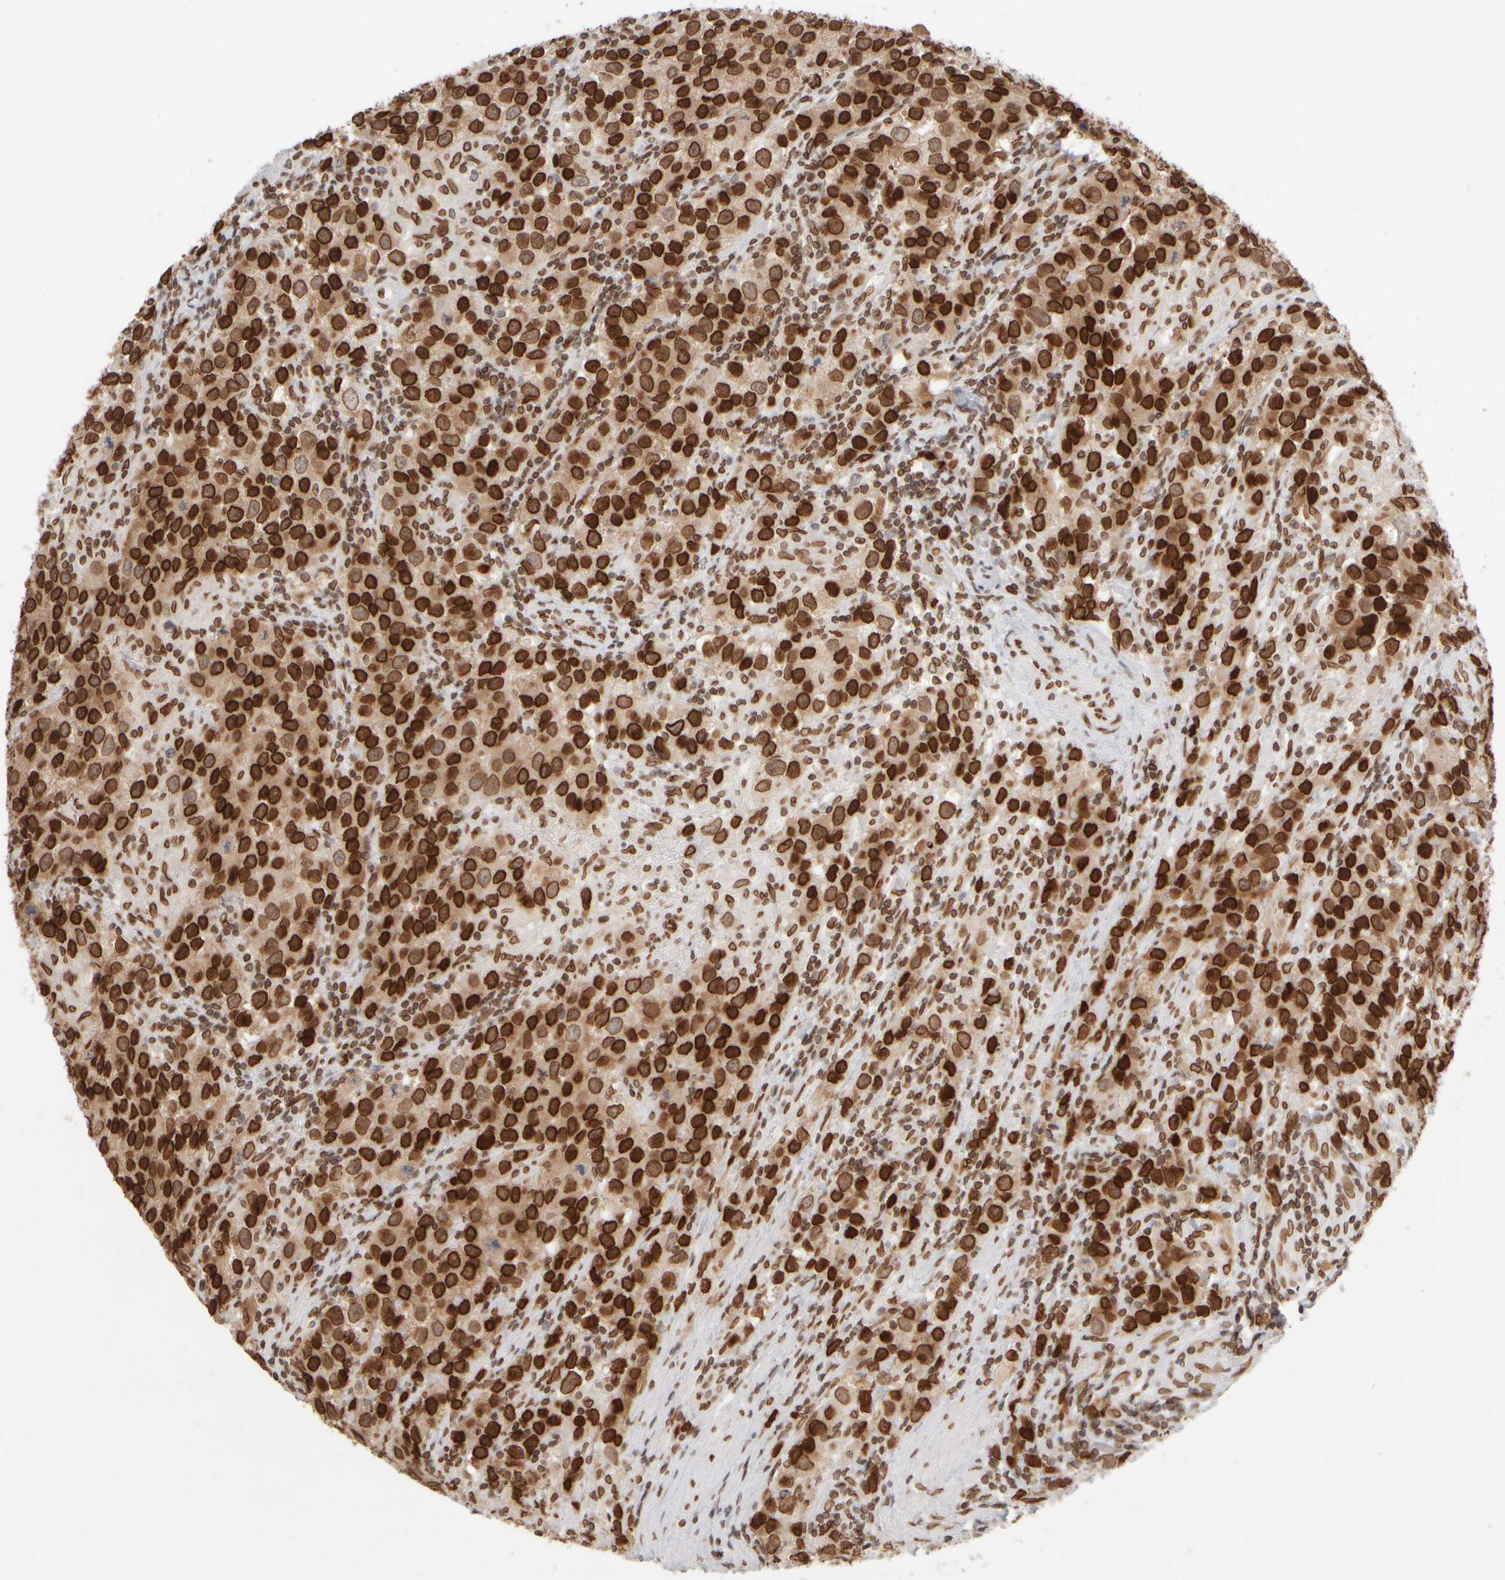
{"staining": {"intensity": "strong", "quantity": ">75%", "location": "cytoplasmic/membranous,nuclear"}, "tissue": "testis cancer", "cell_type": "Tumor cells", "image_type": "cancer", "snomed": [{"axis": "morphology", "description": "Seminoma, NOS"}, {"axis": "morphology", "description": "Carcinoma, Embryonal, NOS"}, {"axis": "topography", "description": "Testis"}], "caption": "Human testis cancer (seminoma) stained with a brown dye demonstrates strong cytoplasmic/membranous and nuclear positive staining in approximately >75% of tumor cells.", "gene": "ZC3HC1", "patient": {"sex": "male", "age": 43}}